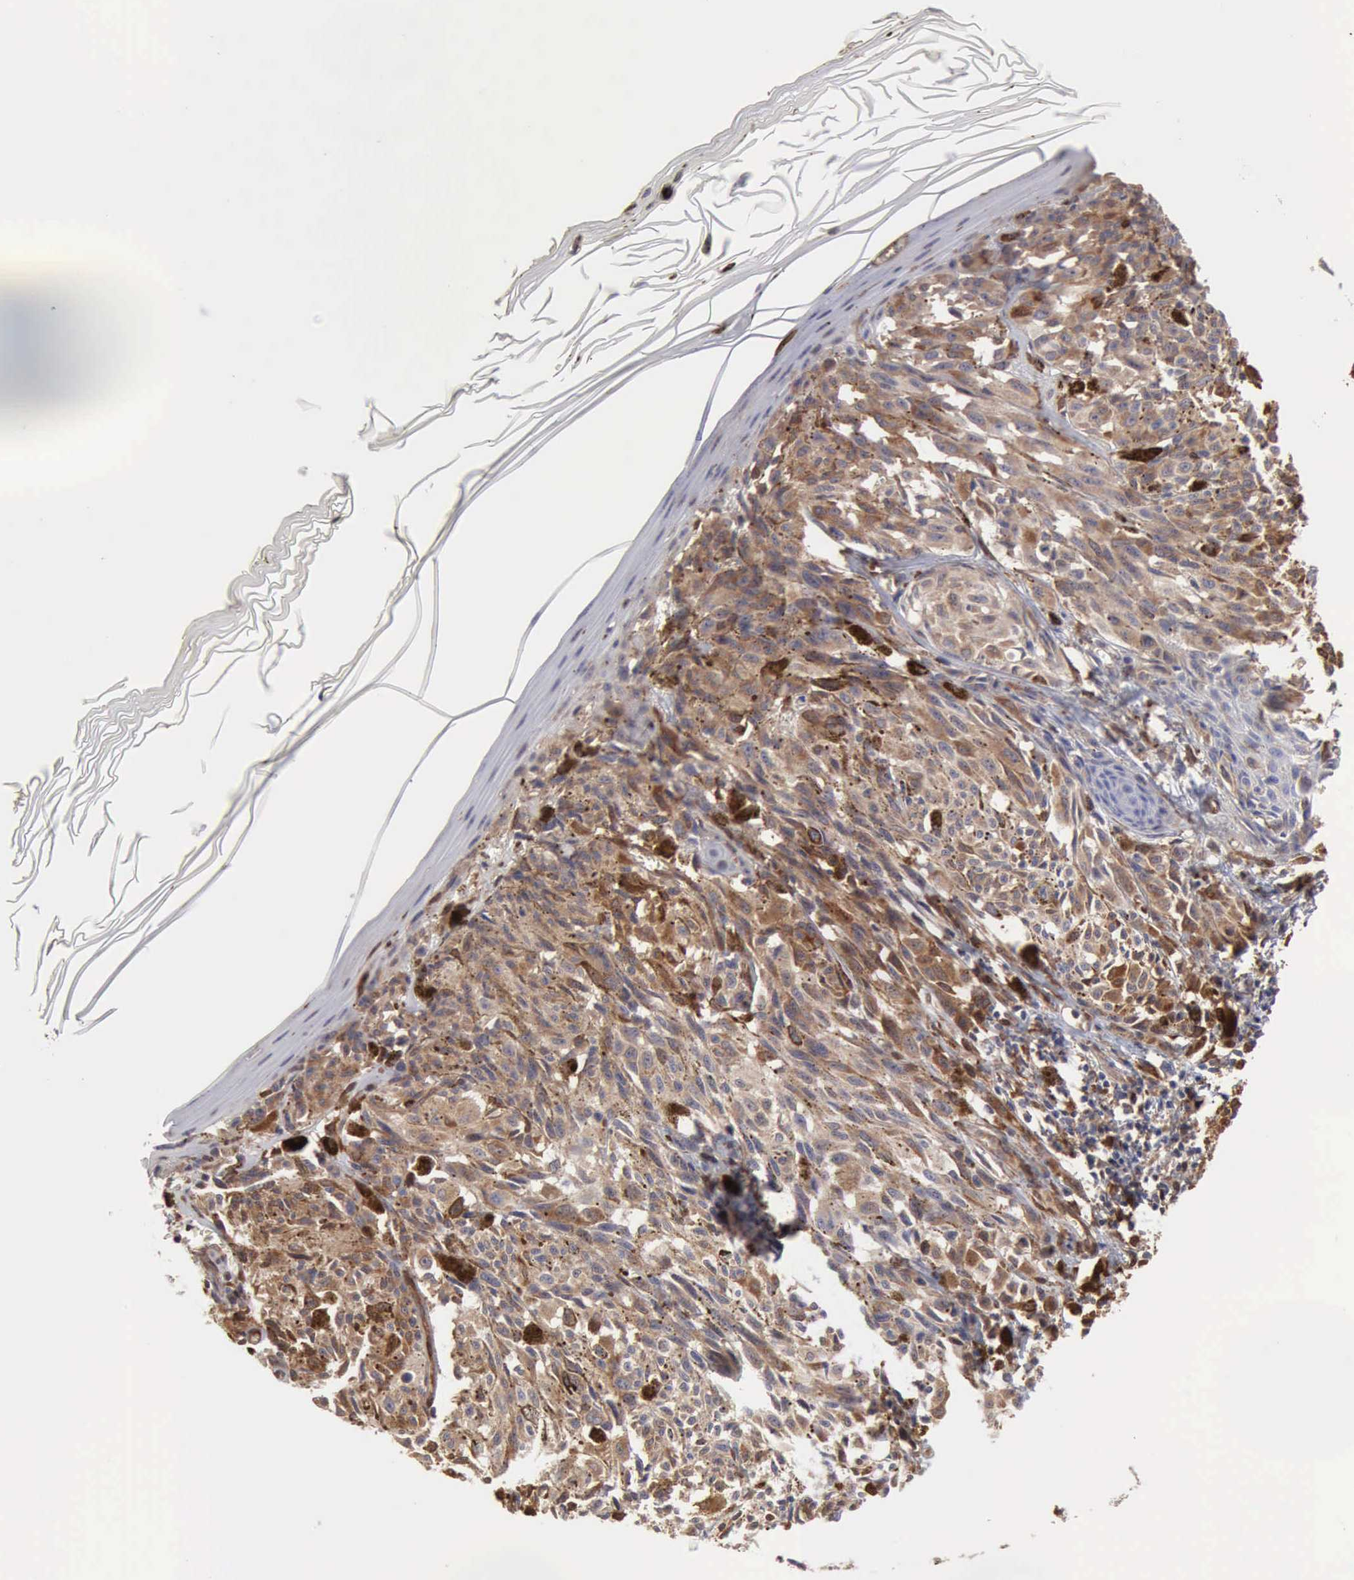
{"staining": {"intensity": "moderate", "quantity": ">75%", "location": "cytoplasmic/membranous"}, "tissue": "melanoma", "cell_type": "Tumor cells", "image_type": "cancer", "snomed": [{"axis": "morphology", "description": "Malignant melanoma, NOS"}, {"axis": "topography", "description": "Skin"}], "caption": "IHC (DAB) staining of human melanoma exhibits moderate cytoplasmic/membranous protein expression in about >75% of tumor cells. Immunohistochemistry stains the protein in brown and the nuclei are stained blue.", "gene": "APOL2", "patient": {"sex": "female", "age": 72}}